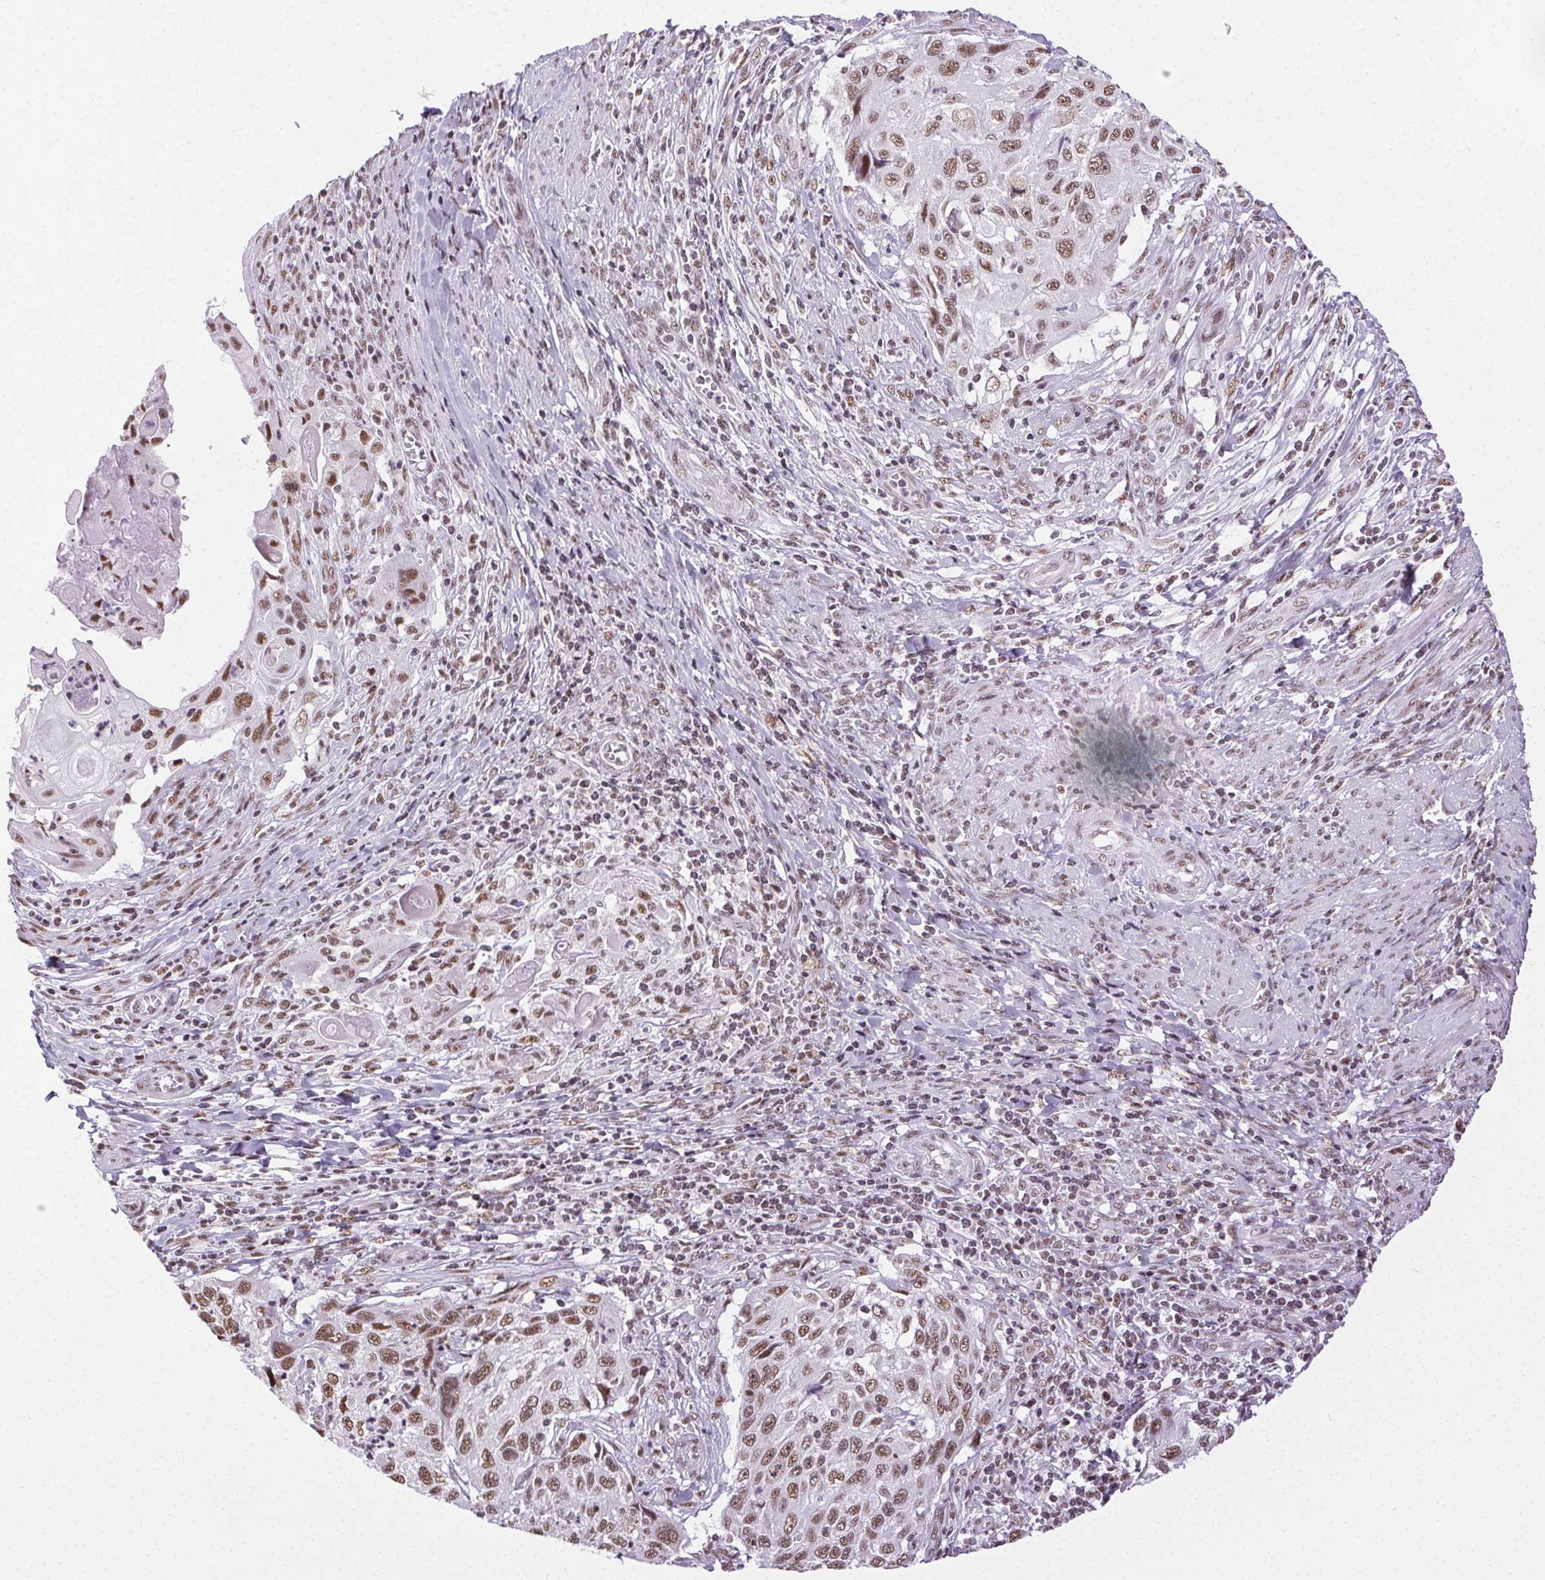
{"staining": {"intensity": "moderate", "quantity": ">75%", "location": "nuclear"}, "tissue": "cervical cancer", "cell_type": "Tumor cells", "image_type": "cancer", "snomed": [{"axis": "morphology", "description": "Squamous cell carcinoma, NOS"}, {"axis": "topography", "description": "Cervix"}], "caption": "Protein analysis of cervical squamous cell carcinoma tissue reveals moderate nuclear staining in approximately >75% of tumor cells. The staining is performed using DAB brown chromogen to label protein expression. The nuclei are counter-stained blue using hematoxylin.", "gene": "TRA2B", "patient": {"sex": "female", "age": 70}}